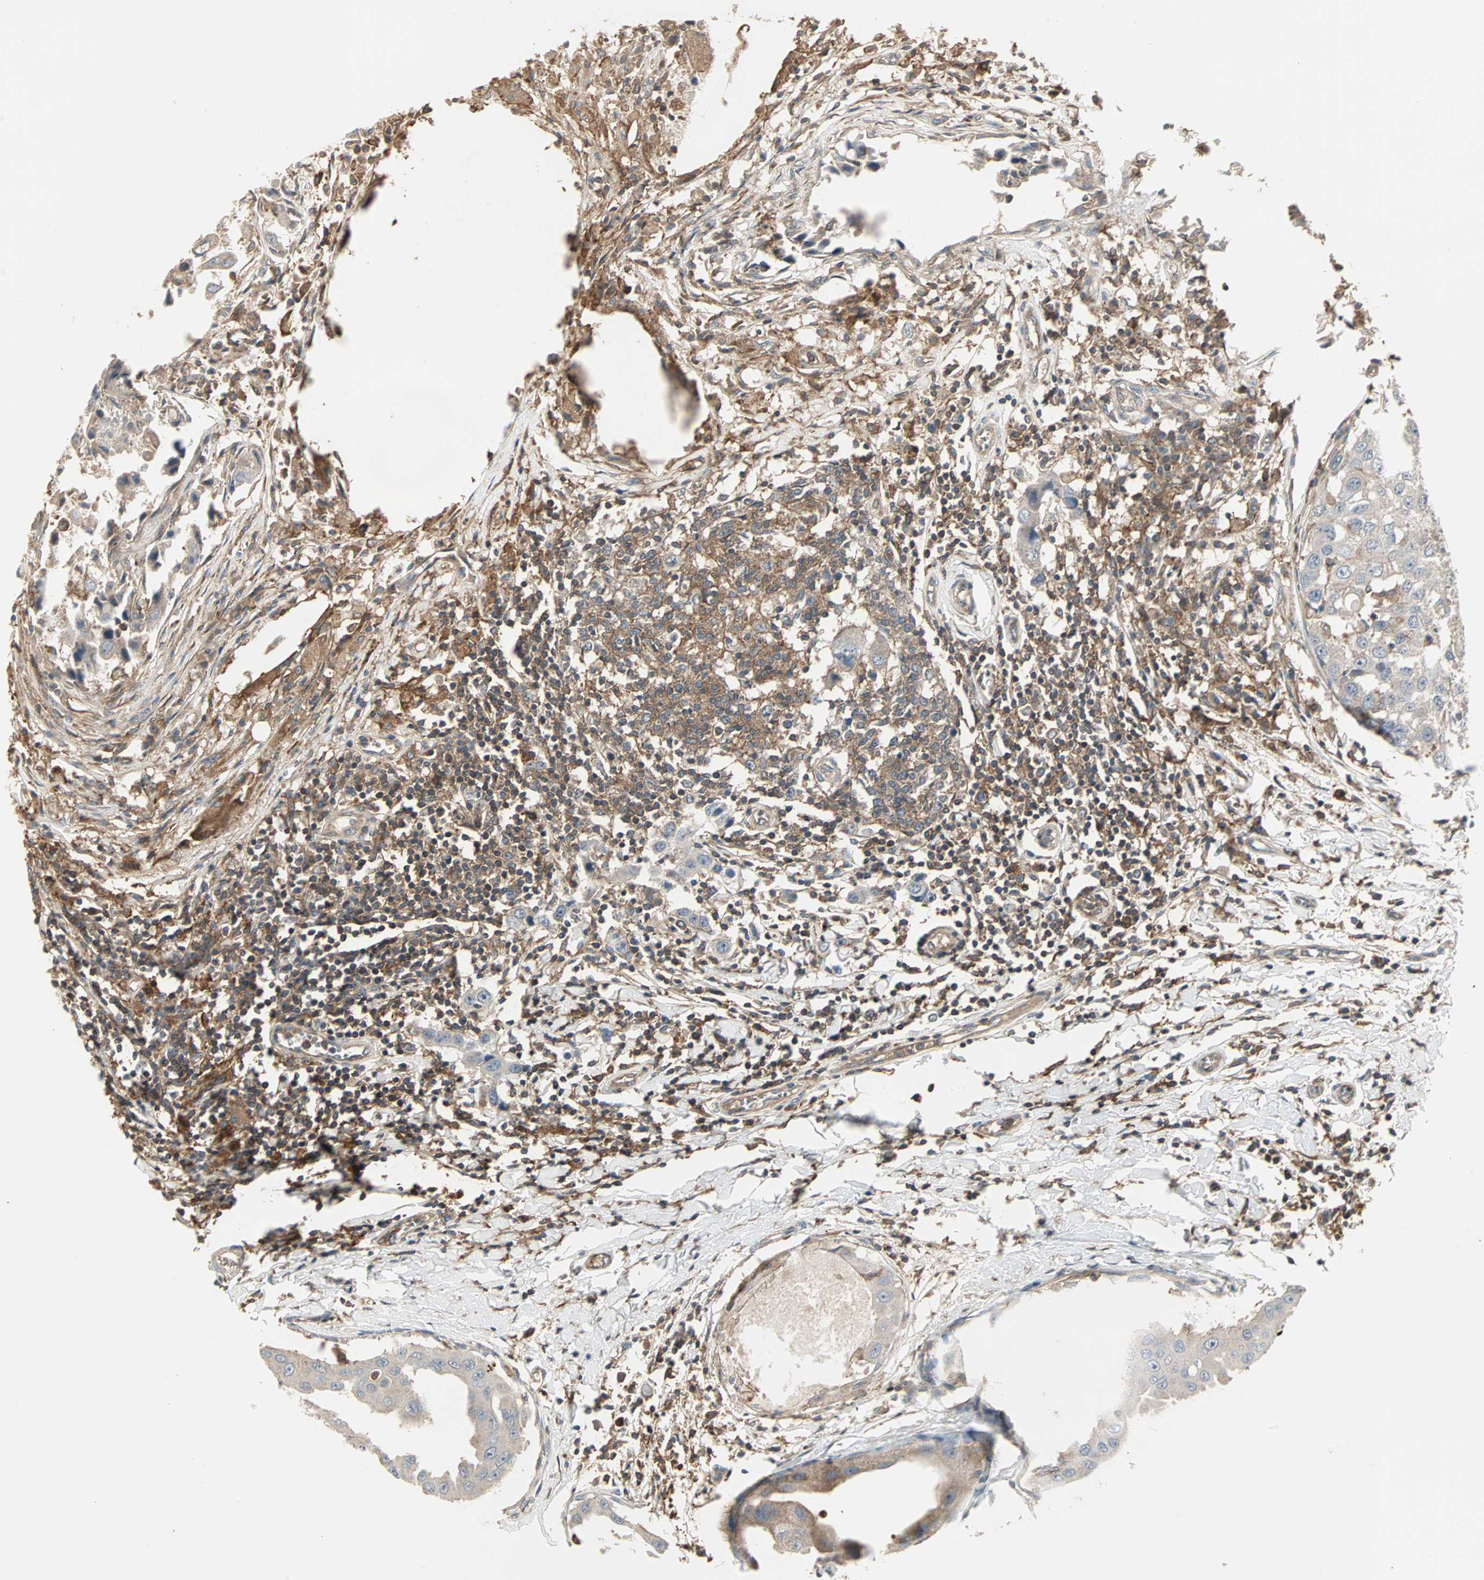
{"staining": {"intensity": "weak", "quantity": ">75%", "location": "cytoplasmic/membranous"}, "tissue": "breast cancer", "cell_type": "Tumor cells", "image_type": "cancer", "snomed": [{"axis": "morphology", "description": "Duct carcinoma"}, {"axis": "topography", "description": "Breast"}], "caption": "Protein expression analysis of infiltrating ductal carcinoma (breast) displays weak cytoplasmic/membranous expression in about >75% of tumor cells. (Brightfield microscopy of DAB IHC at high magnification).", "gene": "GNAI2", "patient": {"sex": "female", "age": 27}}